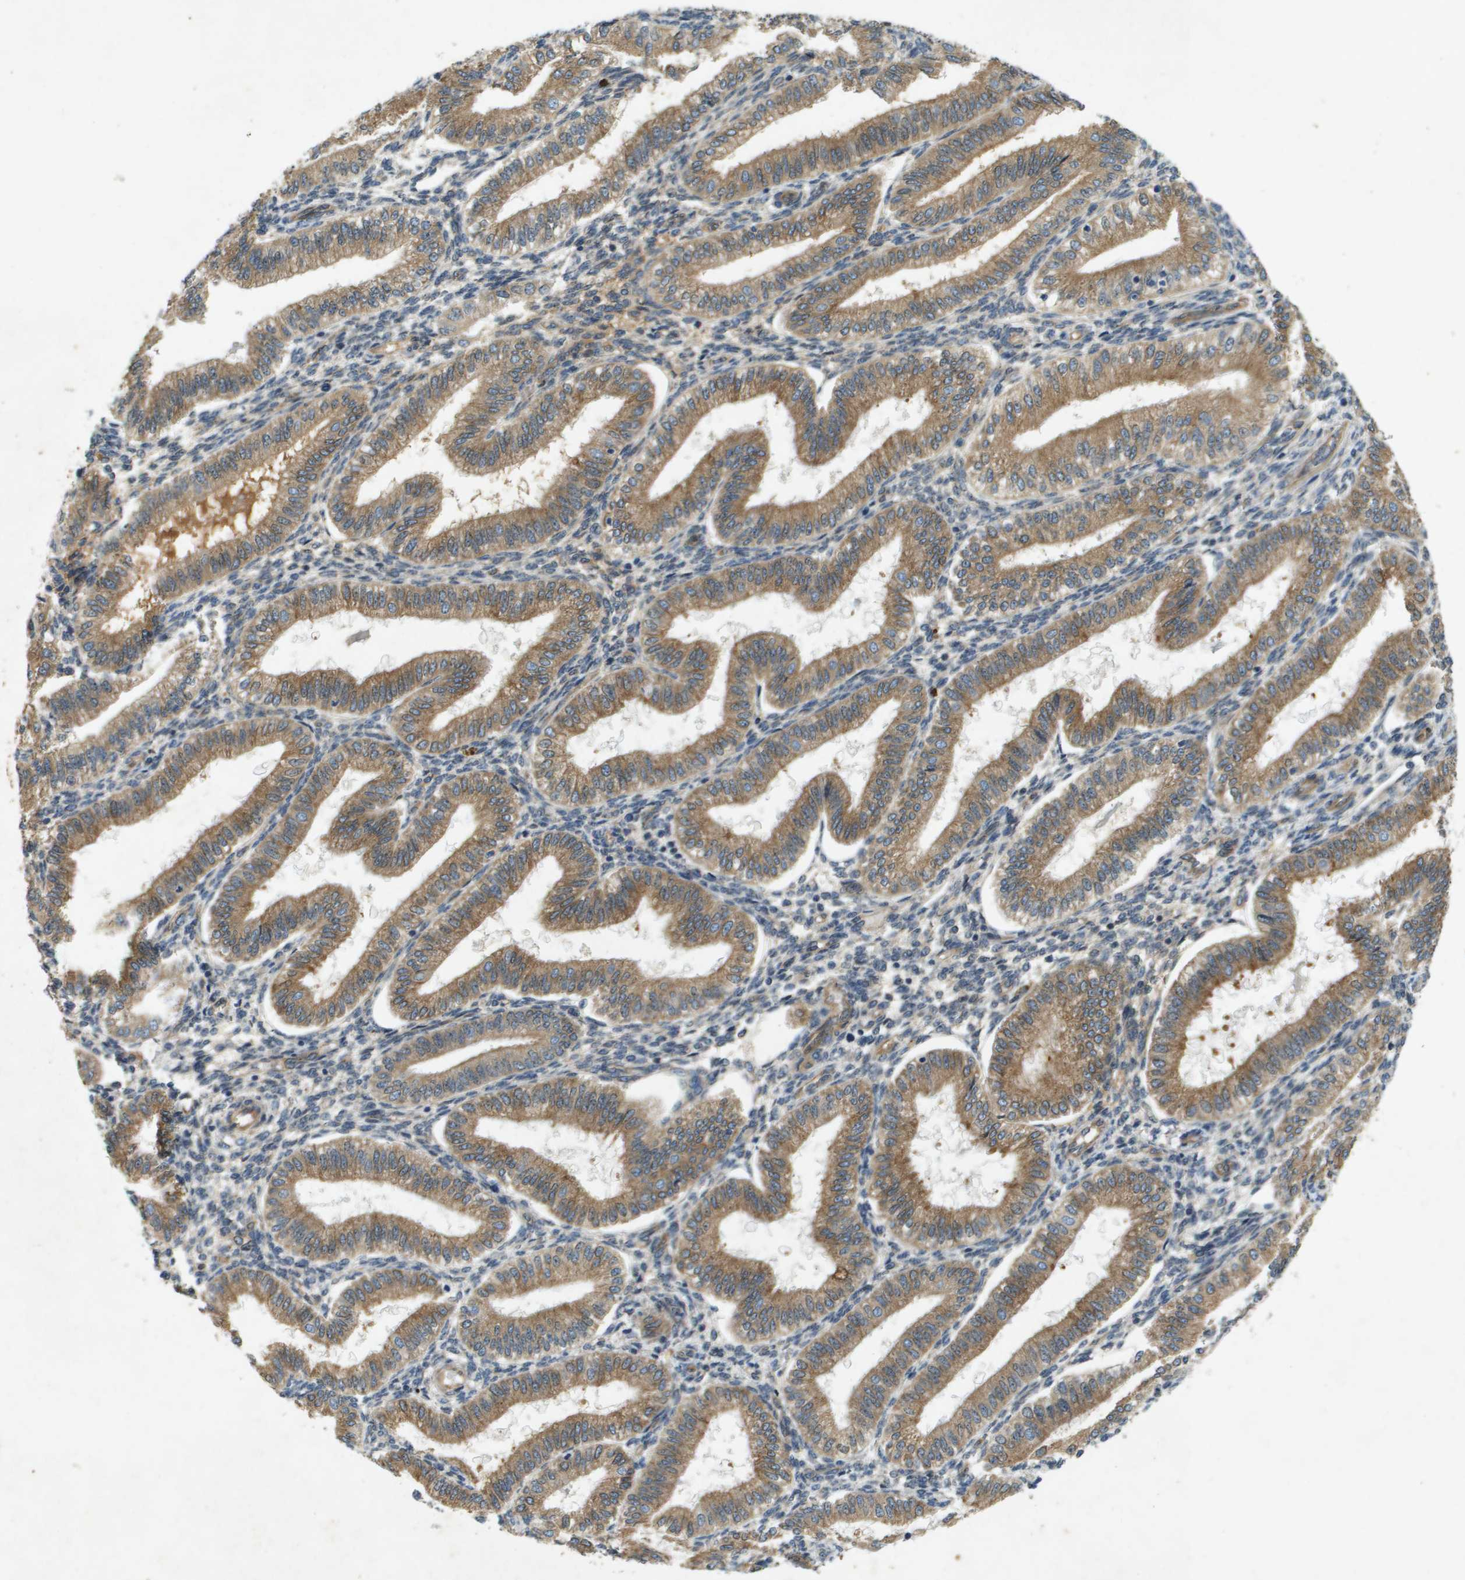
{"staining": {"intensity": "negative", "quantity": "none", "location": "none"}, "tissue": "endometrium", "cell_type": "Cells in endometrial stroma", "image_type": "normal", "snomed": [{"axis": "morphology", "description": "Normal tissue, NOS"}, {"axis": "topography", "description": "Endometrium"}], "caption": "Protein analysis of normal endometrium displays no significant positivity in cells in endometrial stroma. Brightfield microscopy of immunohistochemistry stained with DAB (3,3'-diaminobenzidine) (brown) and hematoxylin (blue), captured at high magnification.", "gene": "PGAP3", "patient": {"sex": "female", "age": 39}}